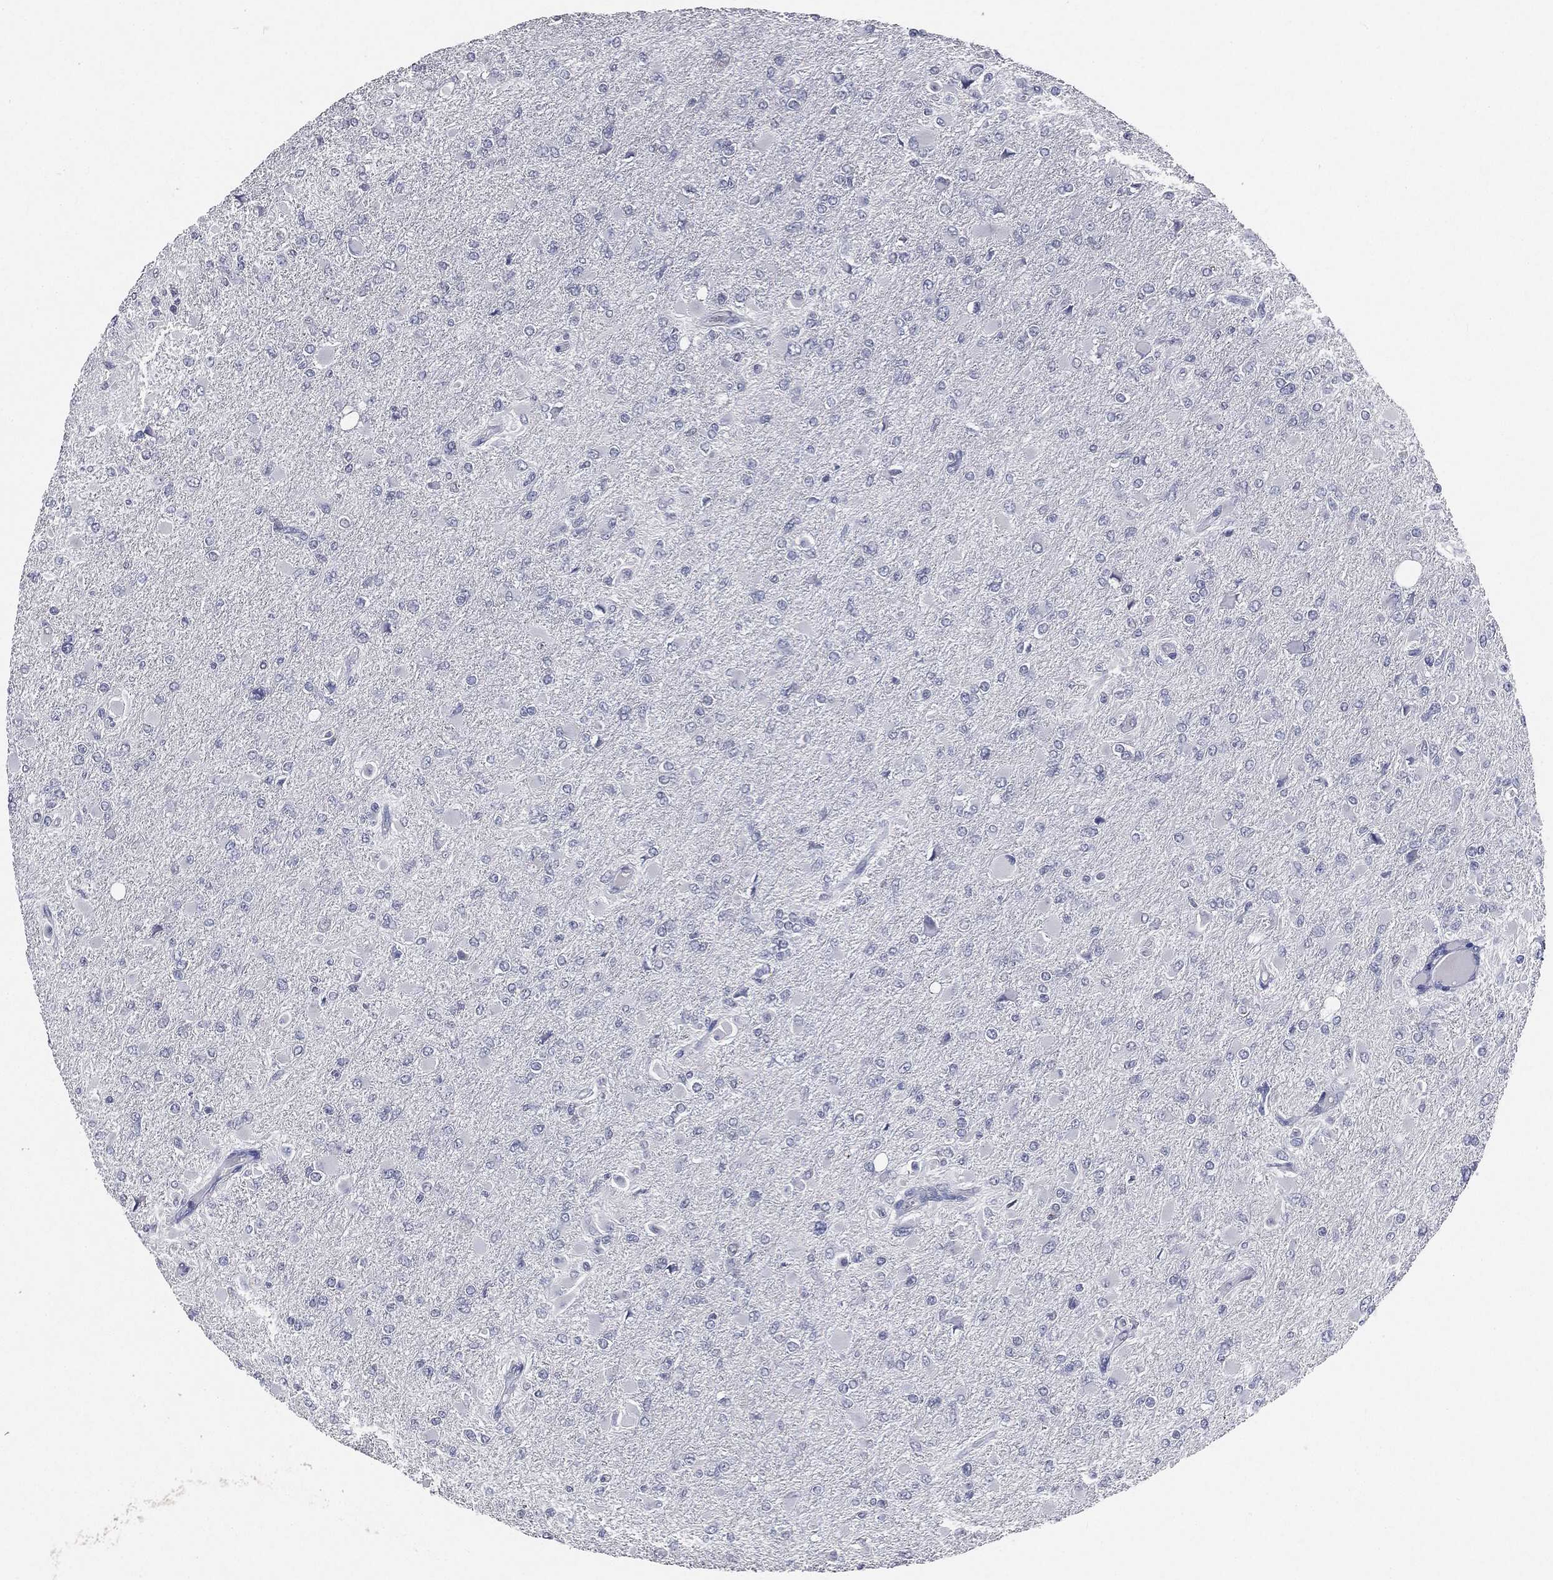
{"staining": {"intensity": "negative", "quantity": "none", "location": "none"}, "tissue": "glioma", "cell_type": "Tumor cells", "image_type": "cancer", "snomed": [{"axis": "morphology", "description": "Glioma, malignant, High grade"}, {"axis": "topography", "description": "Cerebral cortex"}], "caption": "The histopathology image reveals no significant positivity in tumor cells of glioma.", "gene": "SLC2A2", "patient": {"sex": "female", "age": 36}}